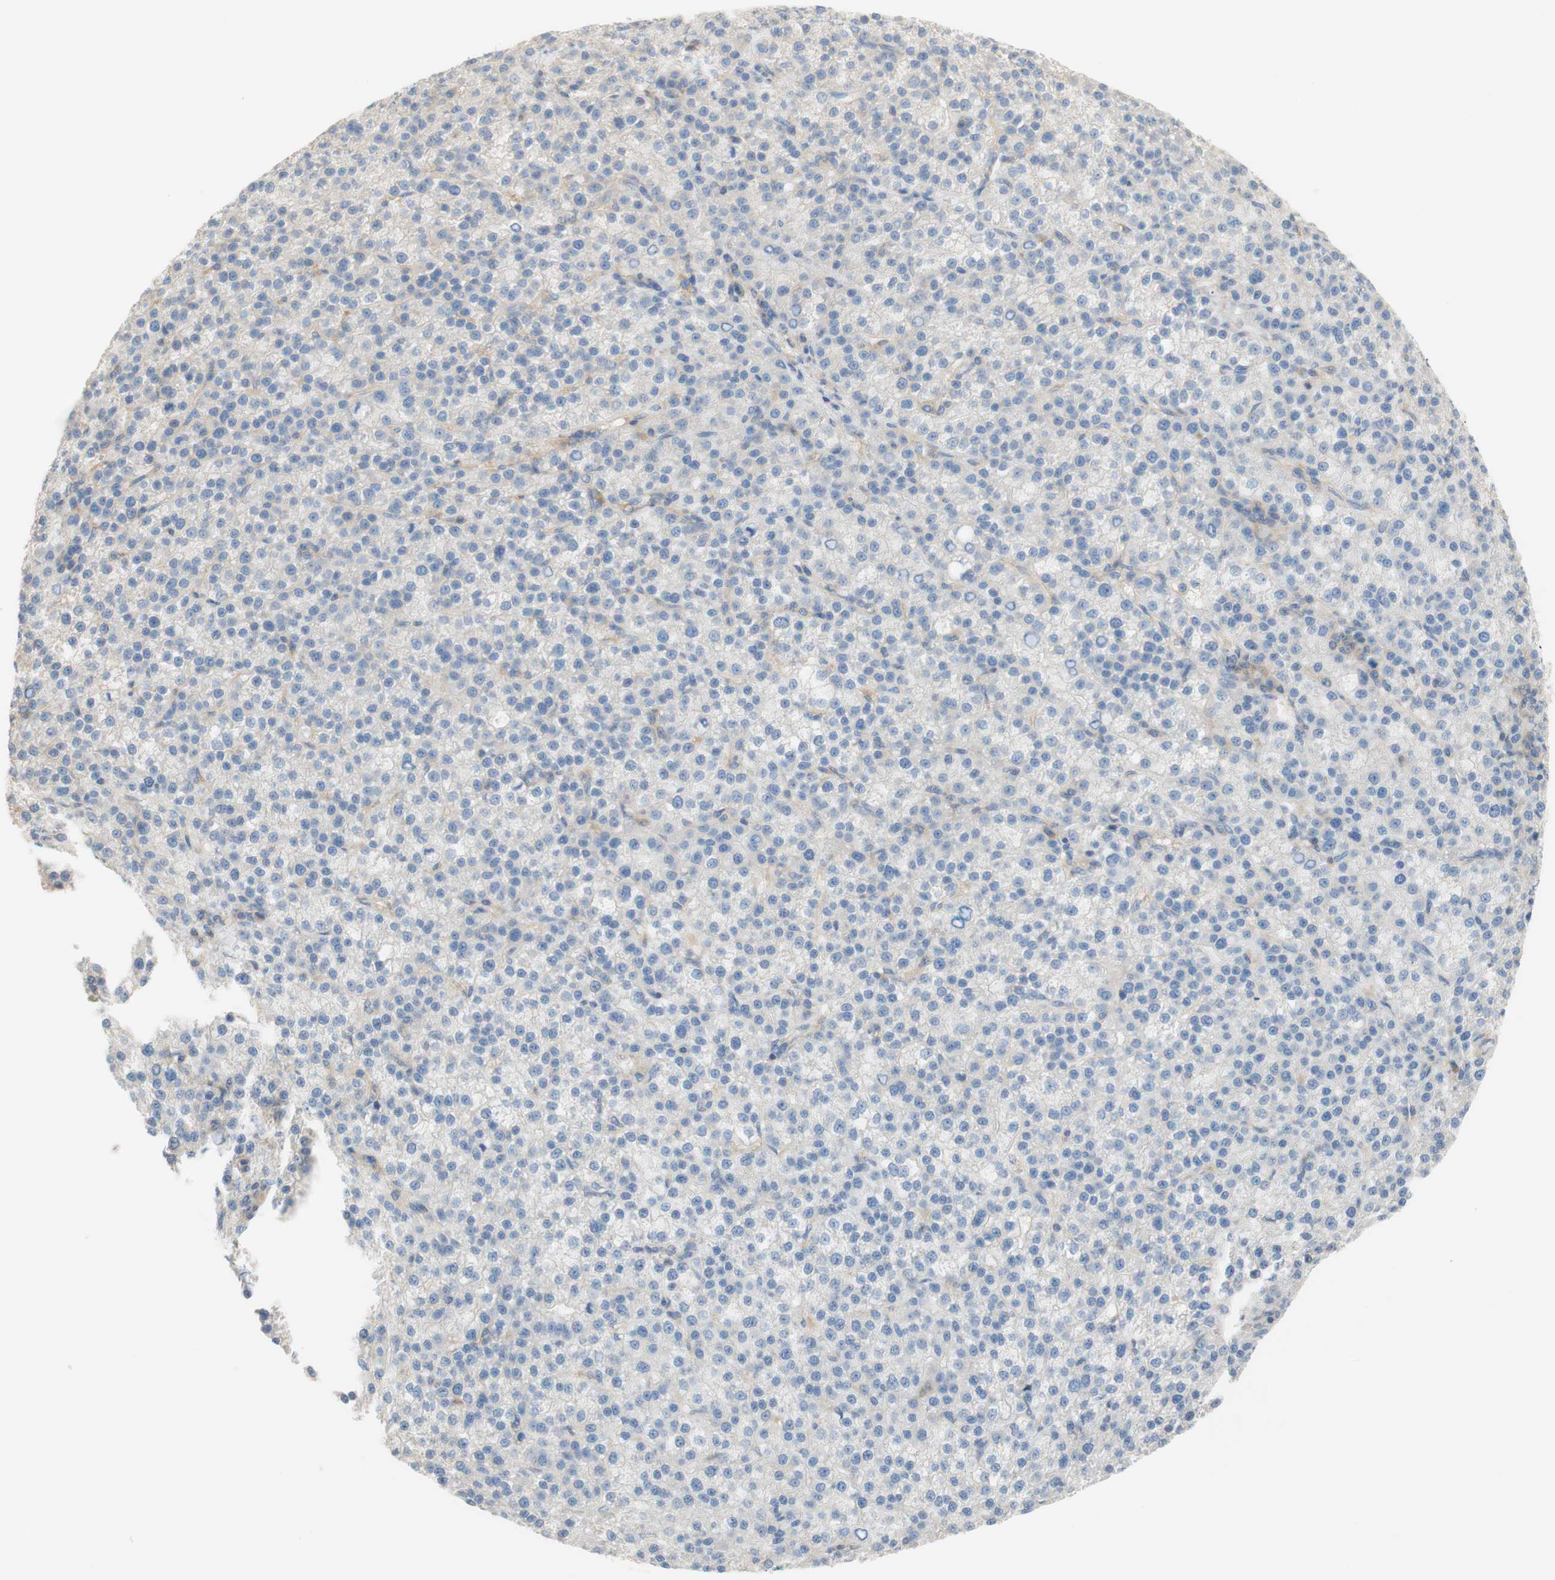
{"staining": {"intensity": "negative", "quantity": "none", "location": "none"}, "tissue": "liver cancer", "cell_type": "Tumor cells", "image_type": "cancer", "snomed": [{"axis": "morphology", "description": "Carcinoma, Hepatocellular, NOS"}, {"axis": "topography", "description": "Liver"}], "caption": "An IHC micrograph of liver hepatocellular carcinoma is shown. There is no staining in tumor cells of liver hepatocellular carcinoma.", "gene": "ATP2B1", "patient": {"sex": "female", "age": 58}}